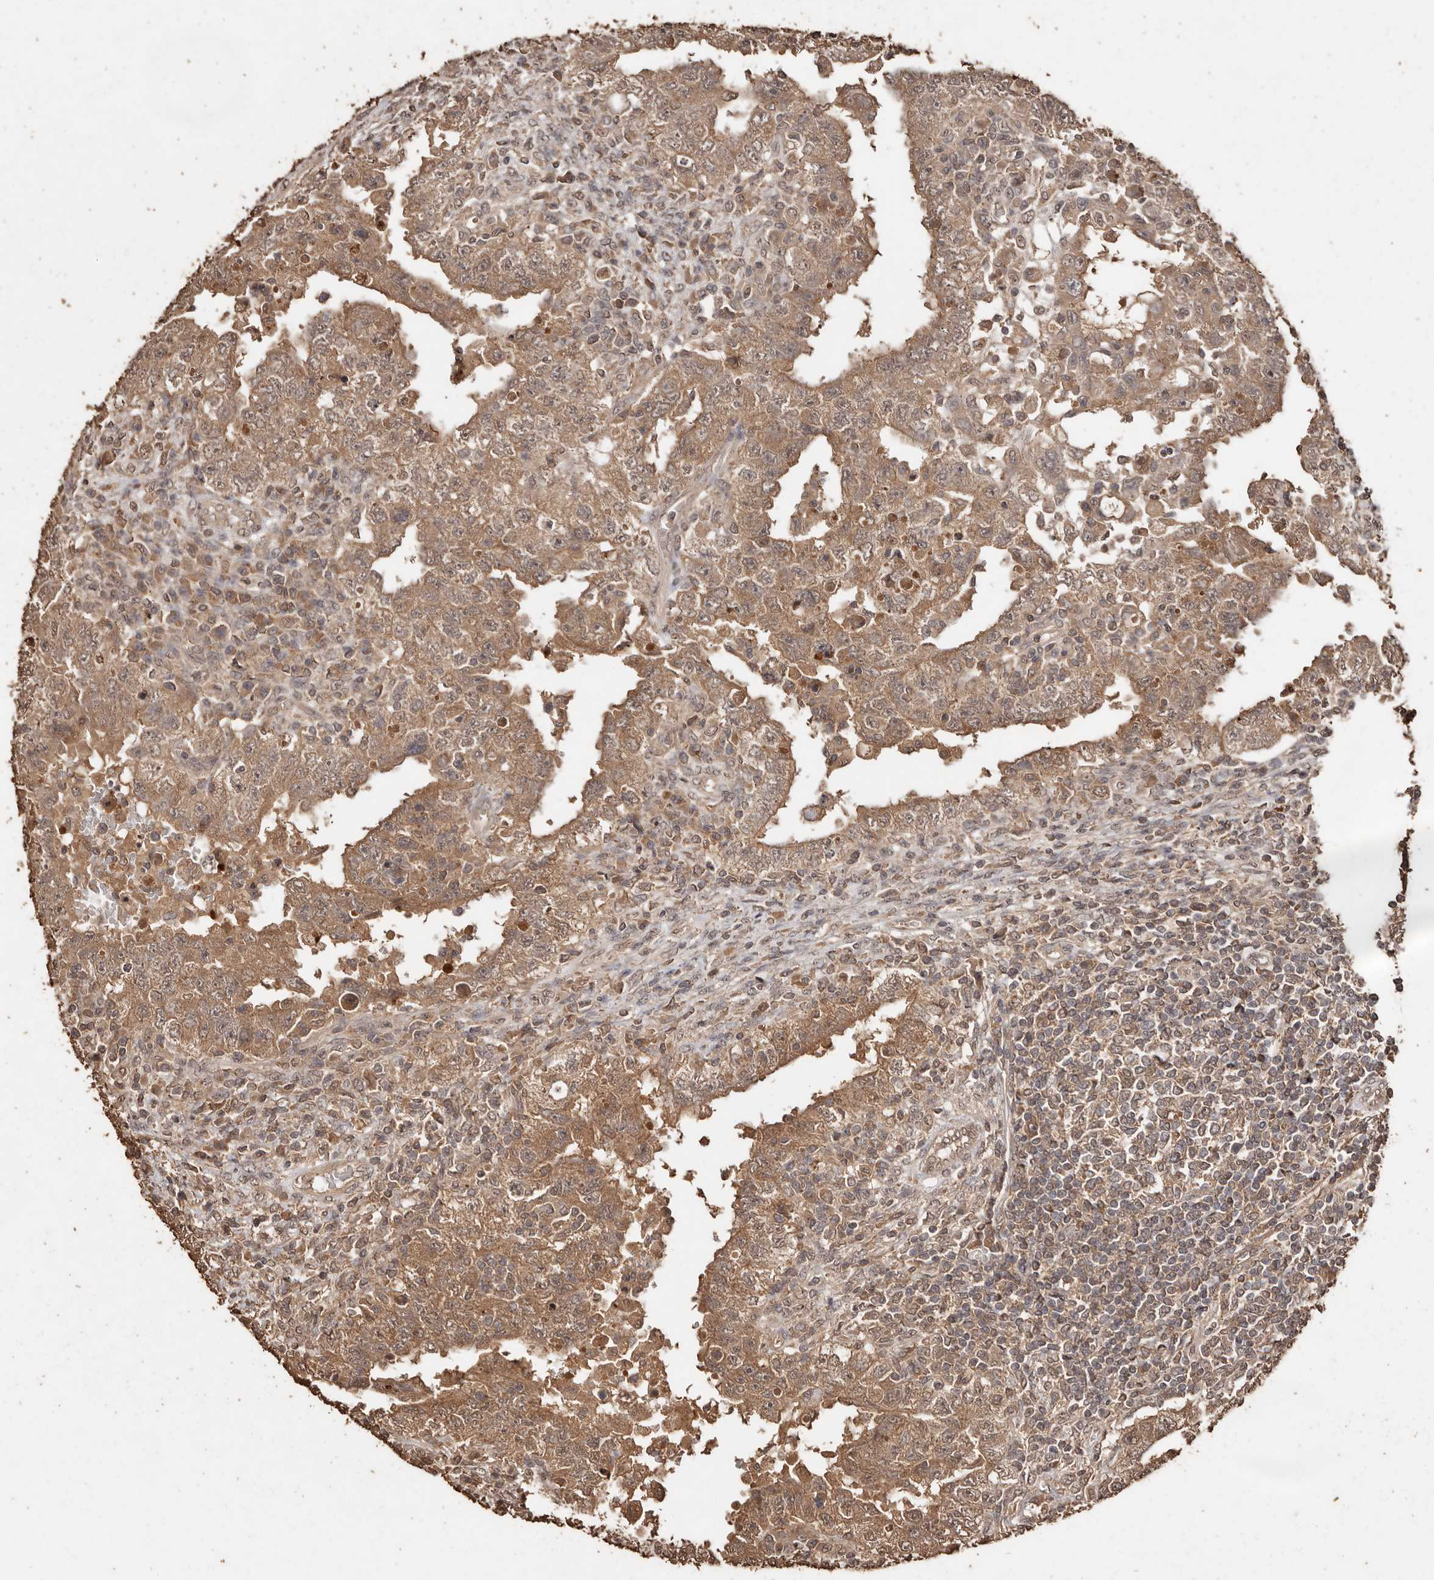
{"staining": {"intensity": "moderate", "quantity": ">75%", "location": "cytoplasmic/membranous"}, "tissue": "testis cancer", "cell_type": "Tumor cells", "image_type": "cancer", "snomed": [{"axis": "morphology", "description": "Carcinoma, Embryonal, NOS"}, {"axis": "topography", "description": "Testis"}], "caption": "This is a micrograph of immunohistochemistry (IHC) staining of testis cancer (embryonal carcinoma), which shows moderate expression in the cytoplasmic/membranous of tumor cells.", "gene": "PKDCC", "patient": {"sex": "male", "age": 26}}